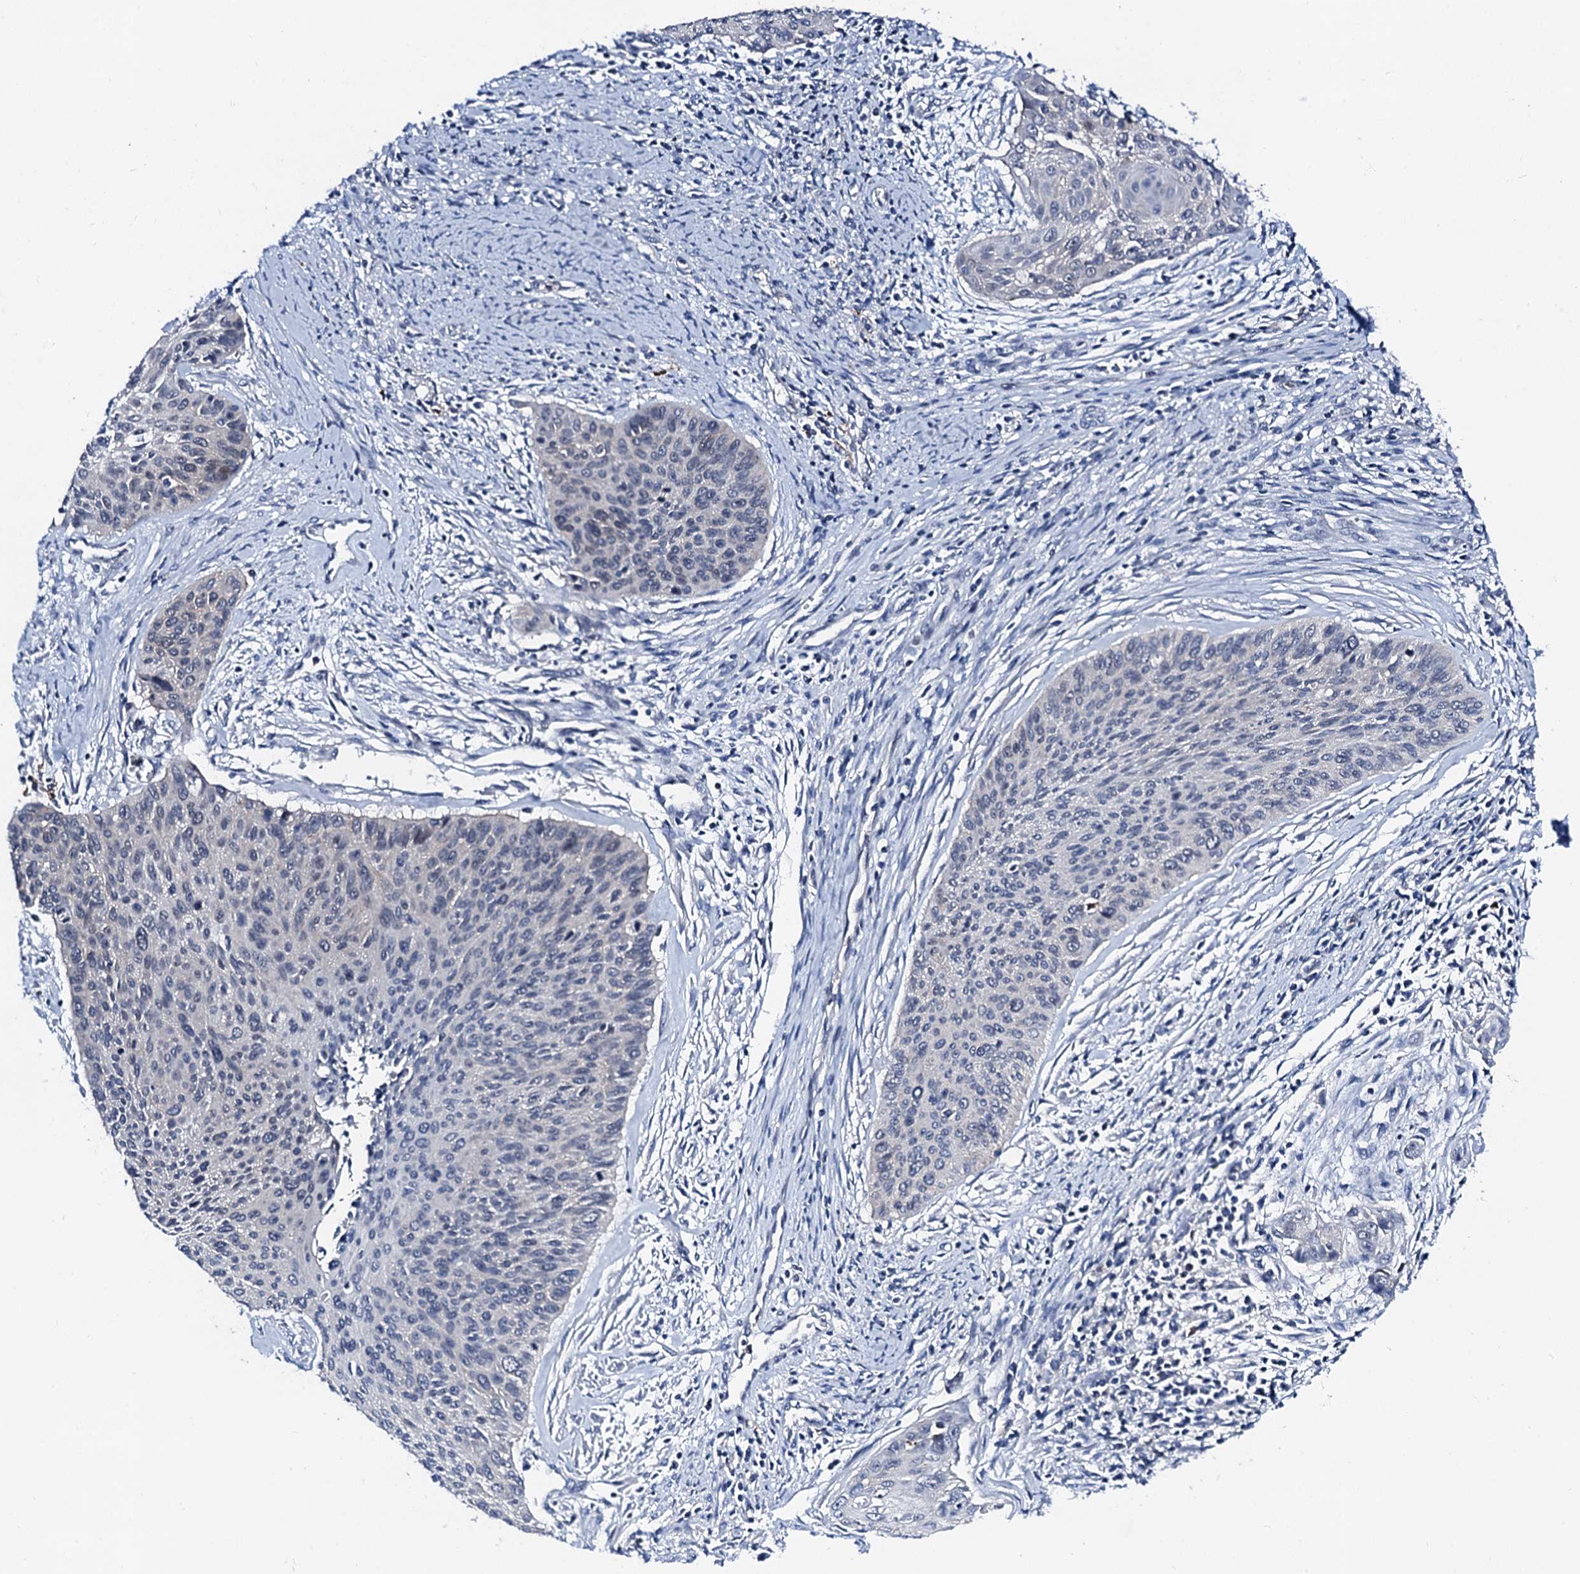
{"staining": {"intensity": "negative", "quantity": "none", "location": "none"}, "tissue": "cervical cancer", "cell_type": "Tumor cells", "image_type": "cancer", "snomed": [{"axis": "morphology", "description": "Squamous cell carcinoma, NOS"}, {"axis": "topography", "description": "Cervix"}], "caption": "Tumor cells show no significant protein staining in cervical cancer.", "gene": "TRAFD1", "patient": {"sex": "female", "age": 55}}